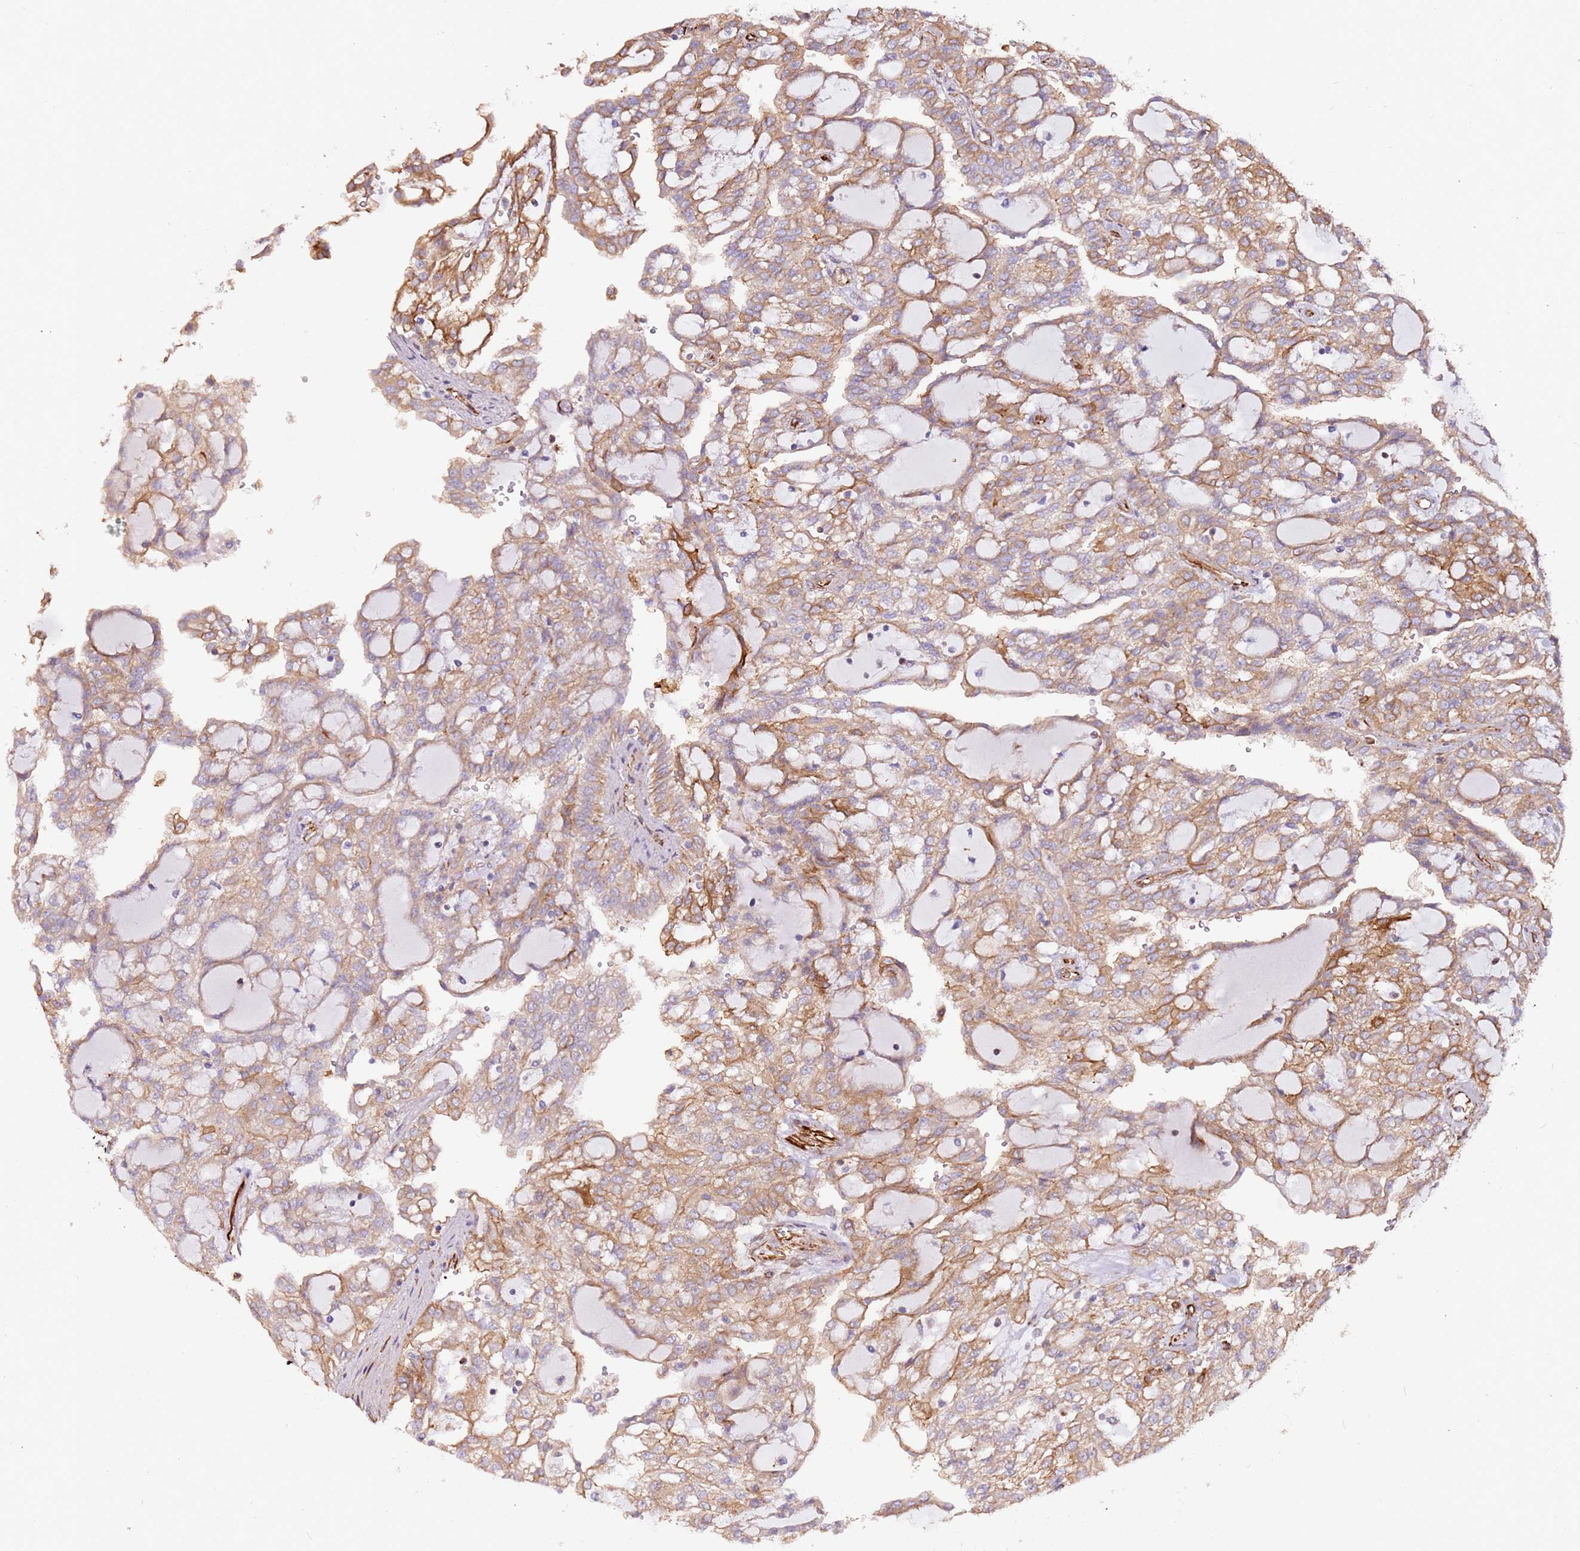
{"staining": {"intensity": "moderate", "quantity": ">75%", "location": "cytoplasmic/membranous"}, "tissue": "renal cancer", "cell_type": "Tumor cells", "image_type": "cancer", "snomed": [{"axis": "morphology", "description": "Adenocarcinoma, NOS"}, {"axis": "topography", "description": "Kidney"}], "caption": "The image displays staining of adenocarcinoma (renal), revealing moderate cytoplasmic/membranous protein positivity (brown color) within tumor cells. Nuclei are stained in blue.", "gene": "MRGPRE", "patient": {"sex": "male", "age": 63}}